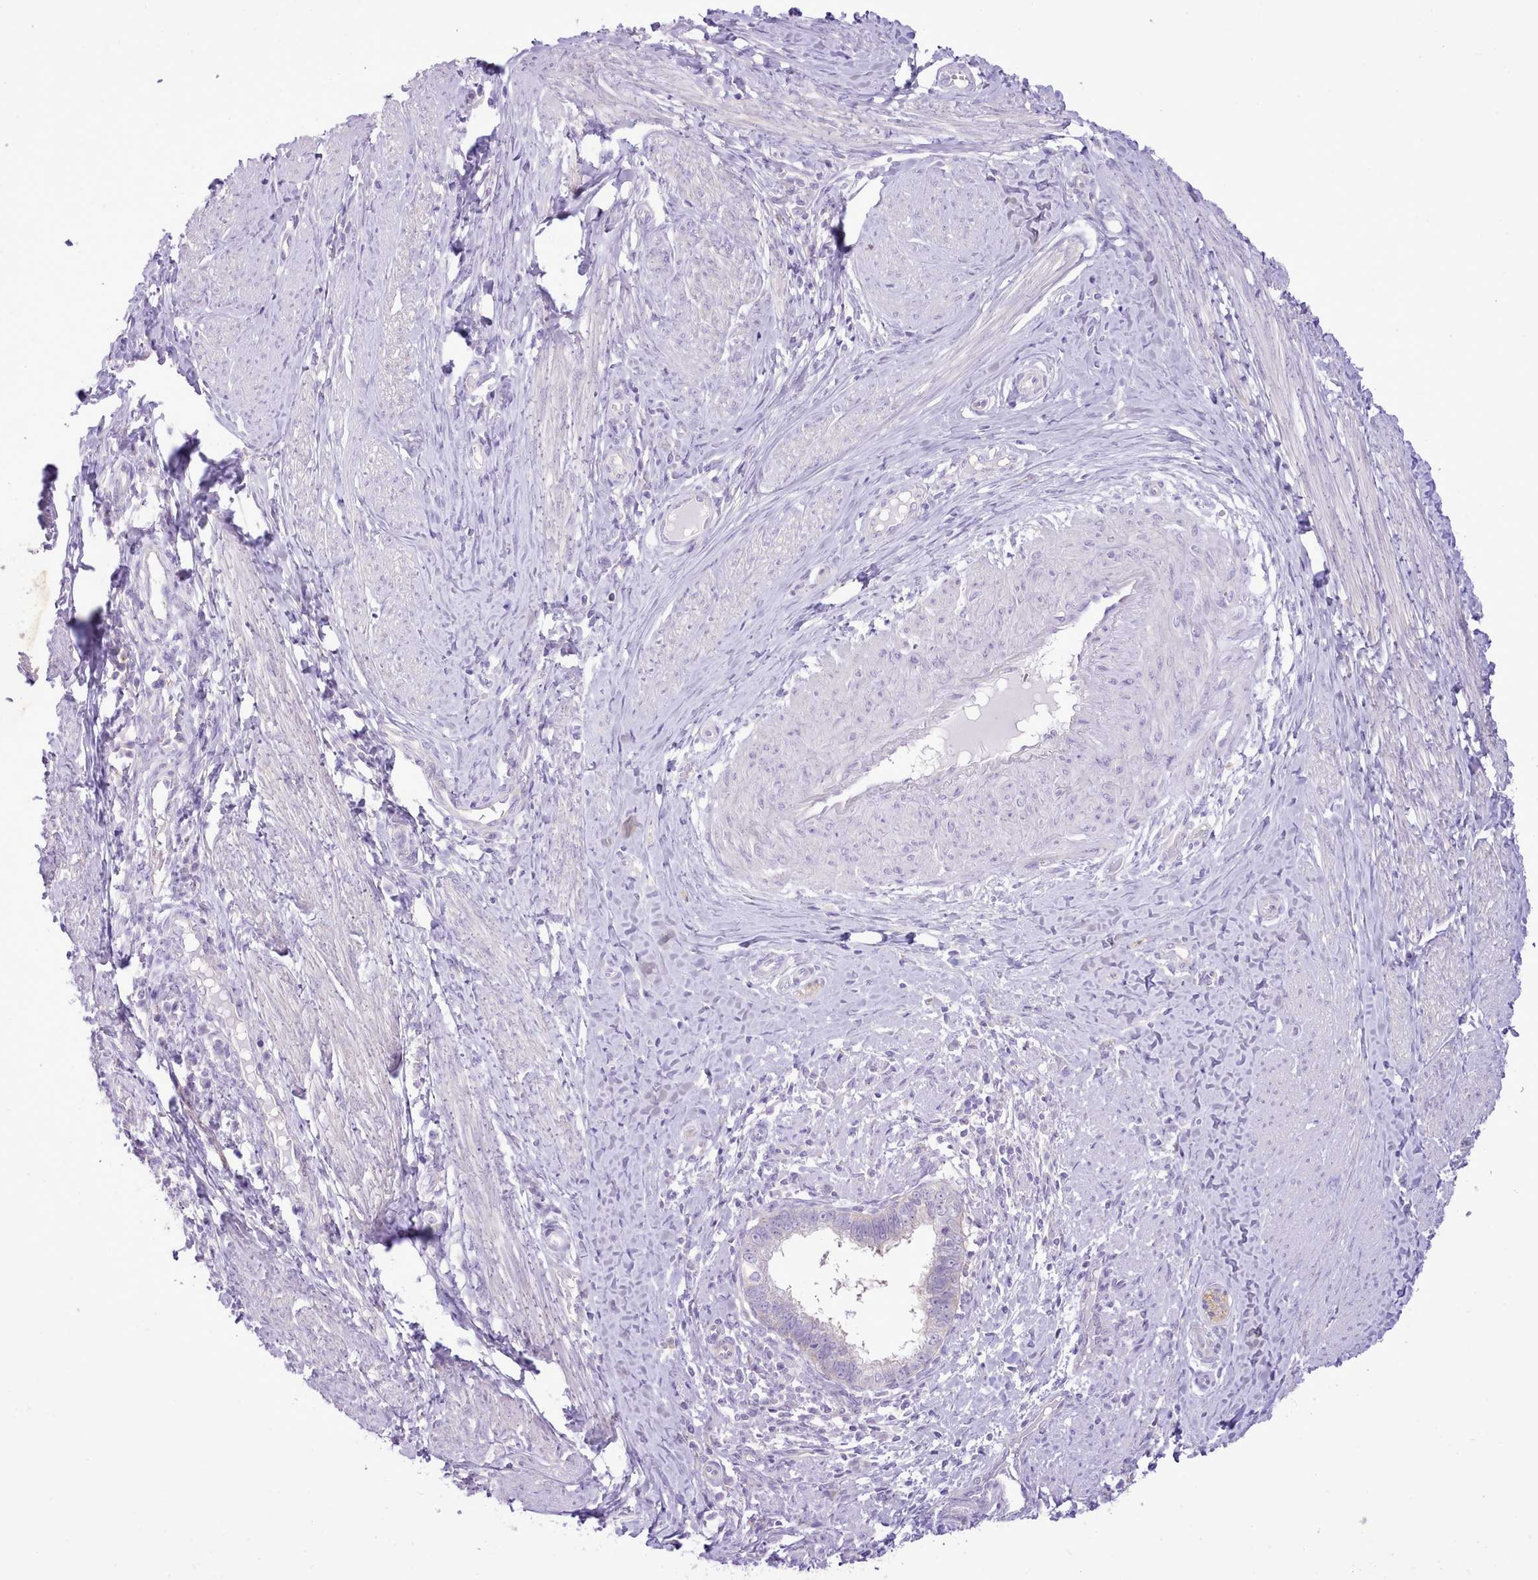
{"staining": {"intensity": "negative", "quantity": "none", "location": "none"}, "tissue": "cervical cancer", "cell_type": "Tumor cells", "image_type": "cancer", "snomed": [{"axis": "morphology", "description": "Adenocarcinoma, NOS"}, {"axis": "topography", "description": "Cervix"}], "caption": "IHC of cervical cancer demonstrates no staining in tumor cells.", "gene": "MDFI", "patient": {"sex": "female", "age": 36}}